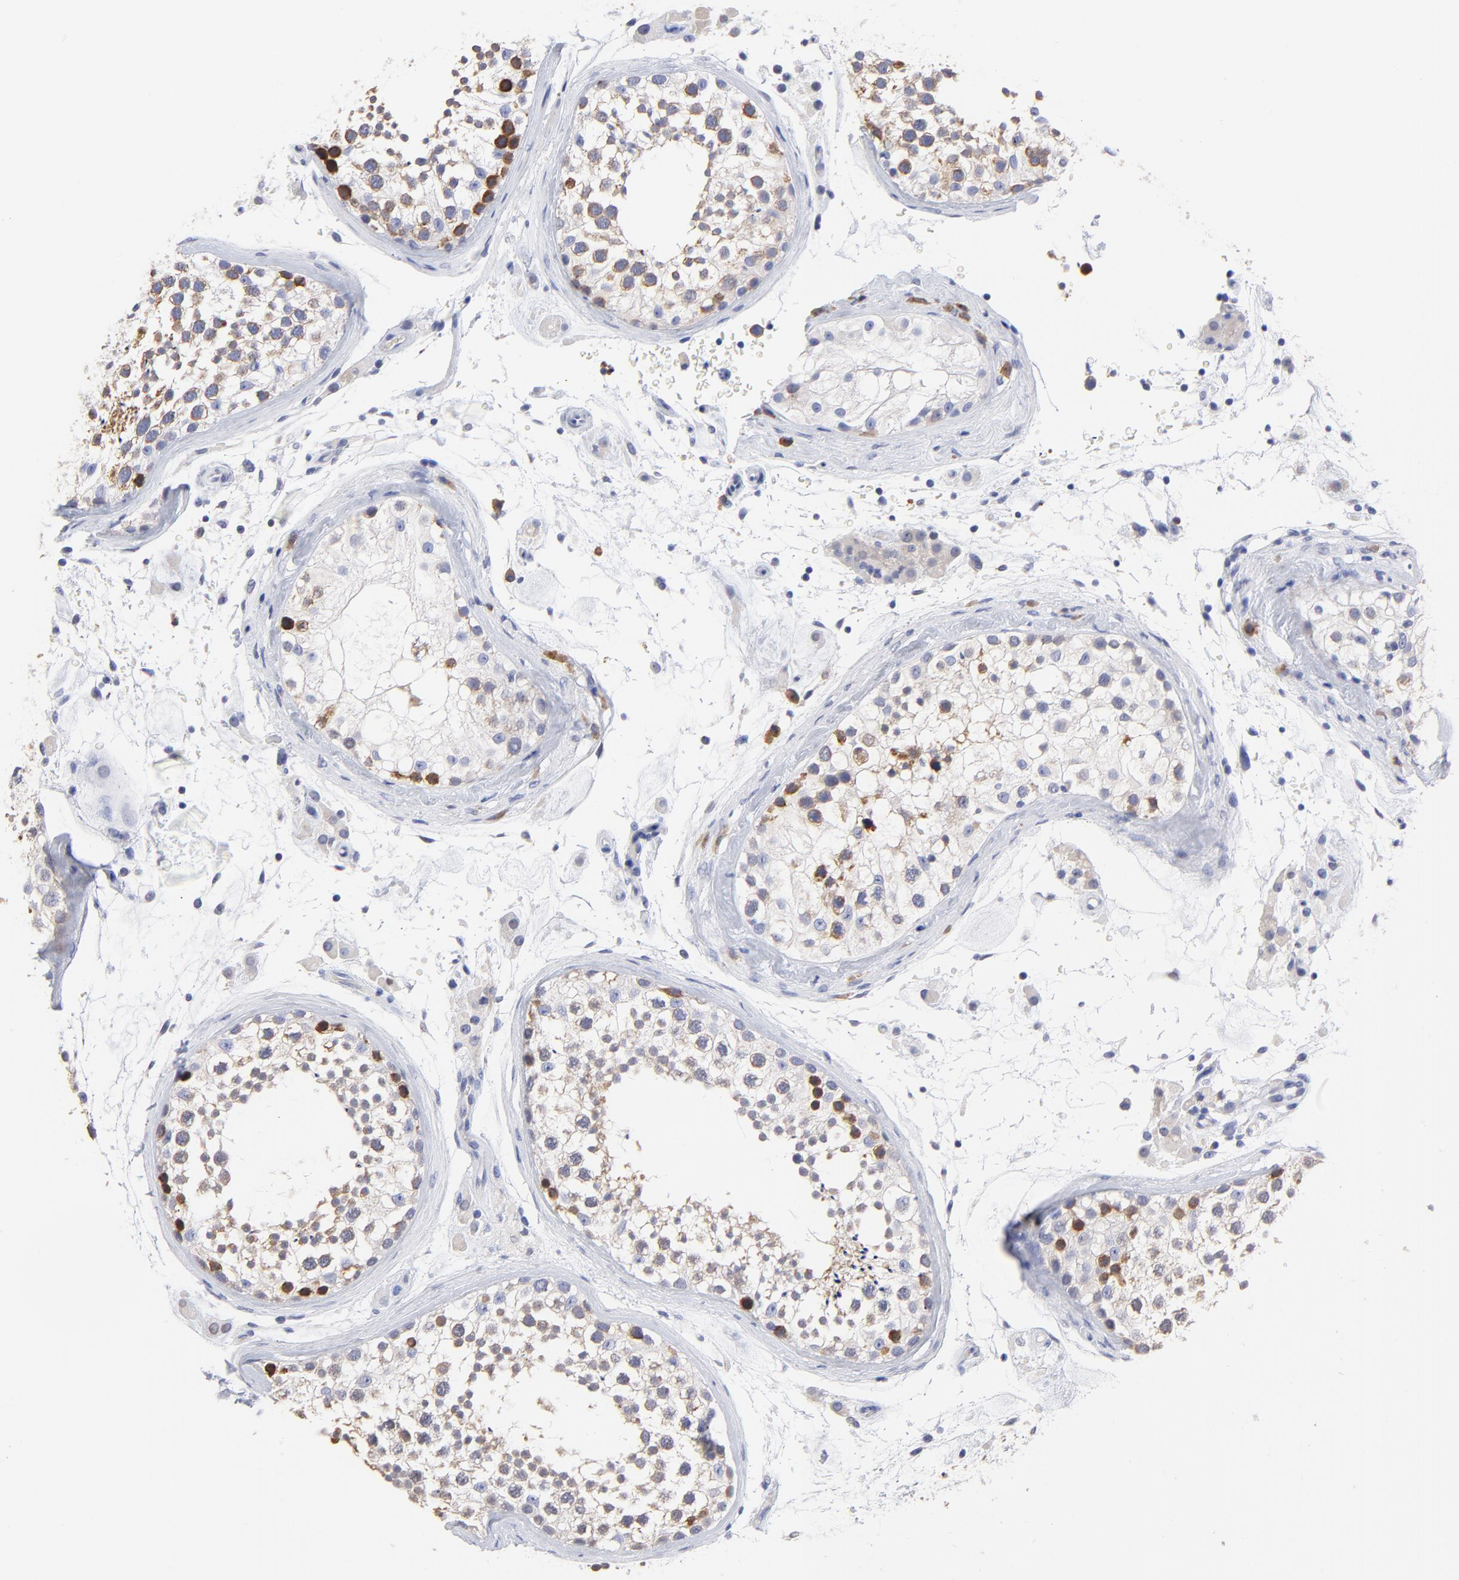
{"staining": {"intensity": "moderate", "quantity": "<25%", "location": "cytoplasmic/membranous"}, "tissue": "testis", "cell_type": "Cells in seminiferous ducts", "image_type": "normal", "snomed": [{"axis": "morphology", "description": "Normal tissue, NOS"}, {"axis": "topography", "description": "Testis"}], "caption": "About <25% of cells in seminiferous ducts in unremarkable testis exhibit moderate cytoplasmic/membranous protein positivity as visualized by brown immunohistochemical staining.", "gene": "LAX1", "patient": {"sex": "male", "age": 46}}